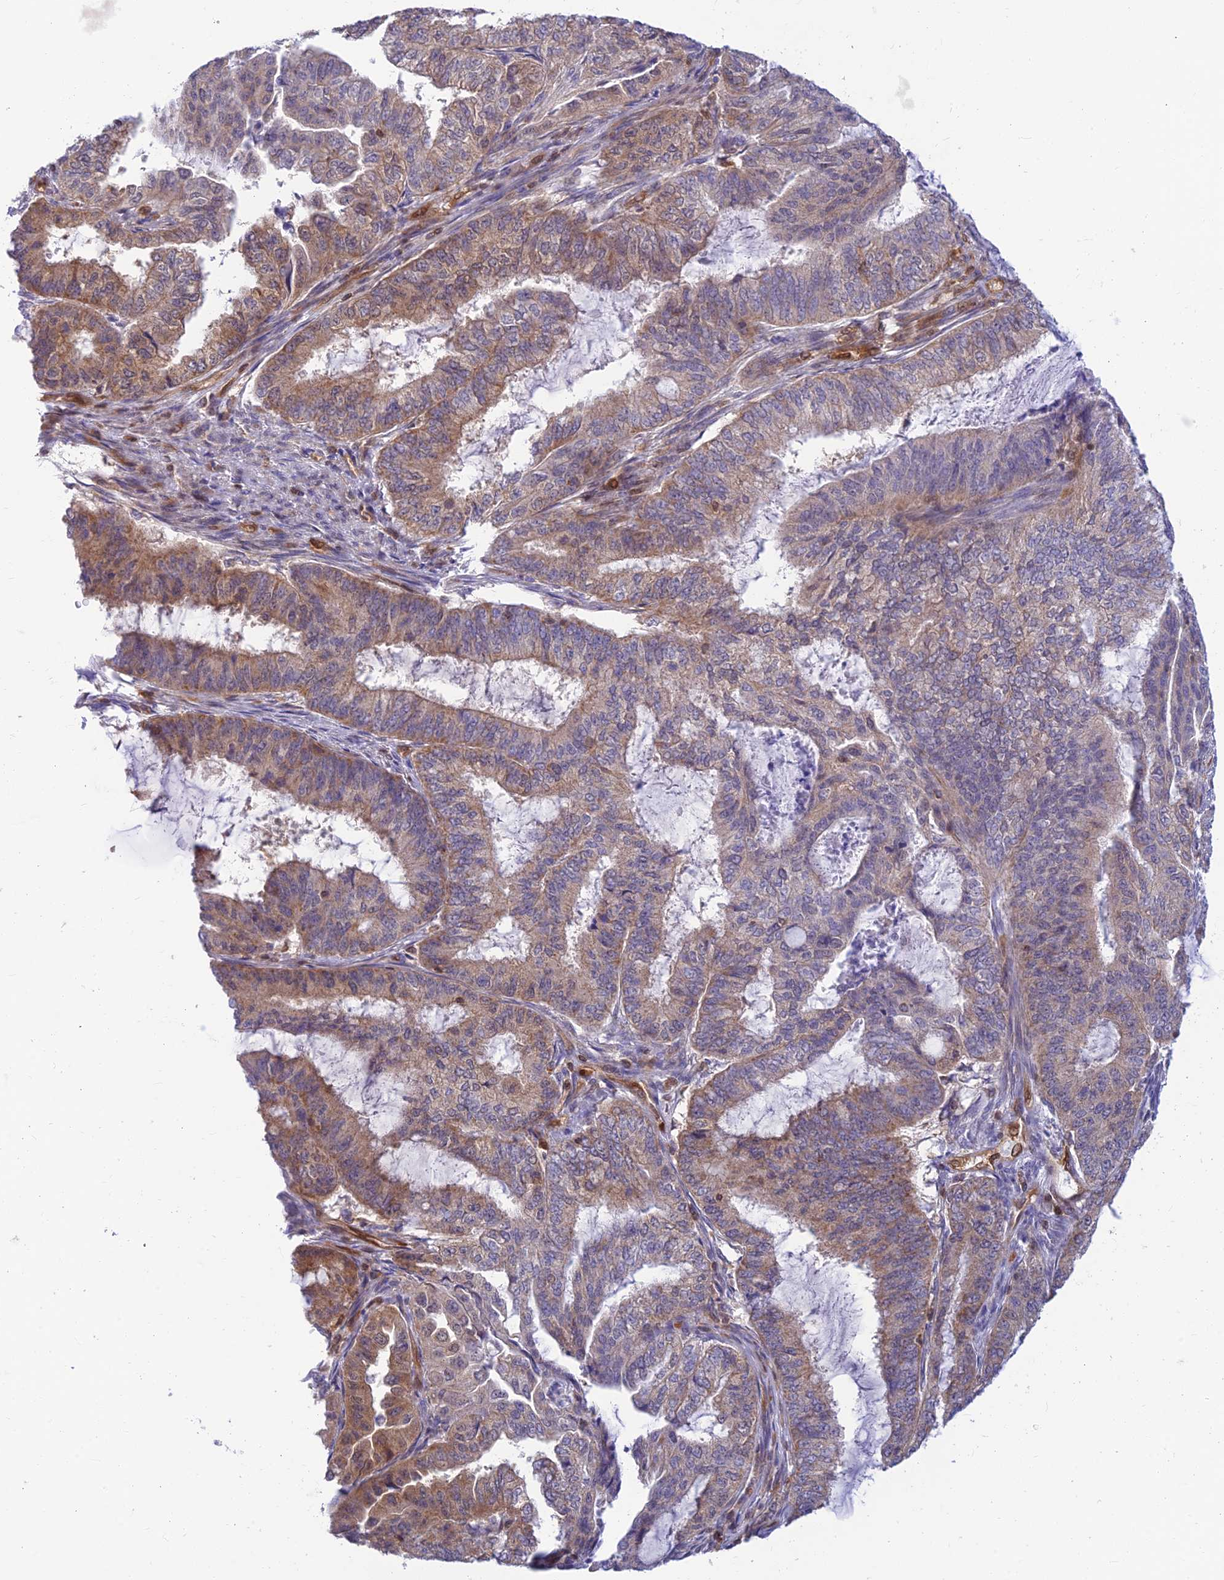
{"staining": {"intensity": "moderate", "quantity": "25%-75%", "location": "cytoplasmic/membranous"}, "tissue": "endometrial cancer", "cell_type": "Tumor cells", "image_type": "cancer", "snomed": [{"axis": "morphology", "description": "Adenocarcinoma, NOS"}, {"axis": "topography", "description": "Endometrium"}], "caption": "Immunohistochemistry (IHC) histopathology image of neoplastic tissue: human endometrial cancer (adenocarcinoma) stained using immunohistochemistry (IHC) shows medium levels of moderate protein expression localized specifically in the cytoplasmic/membranous of tumor cells, appearing as a cytoplasmic/membranous brown color.", "gene": "LYSMD2", "patient": {"sex": "female", "age": 51}}